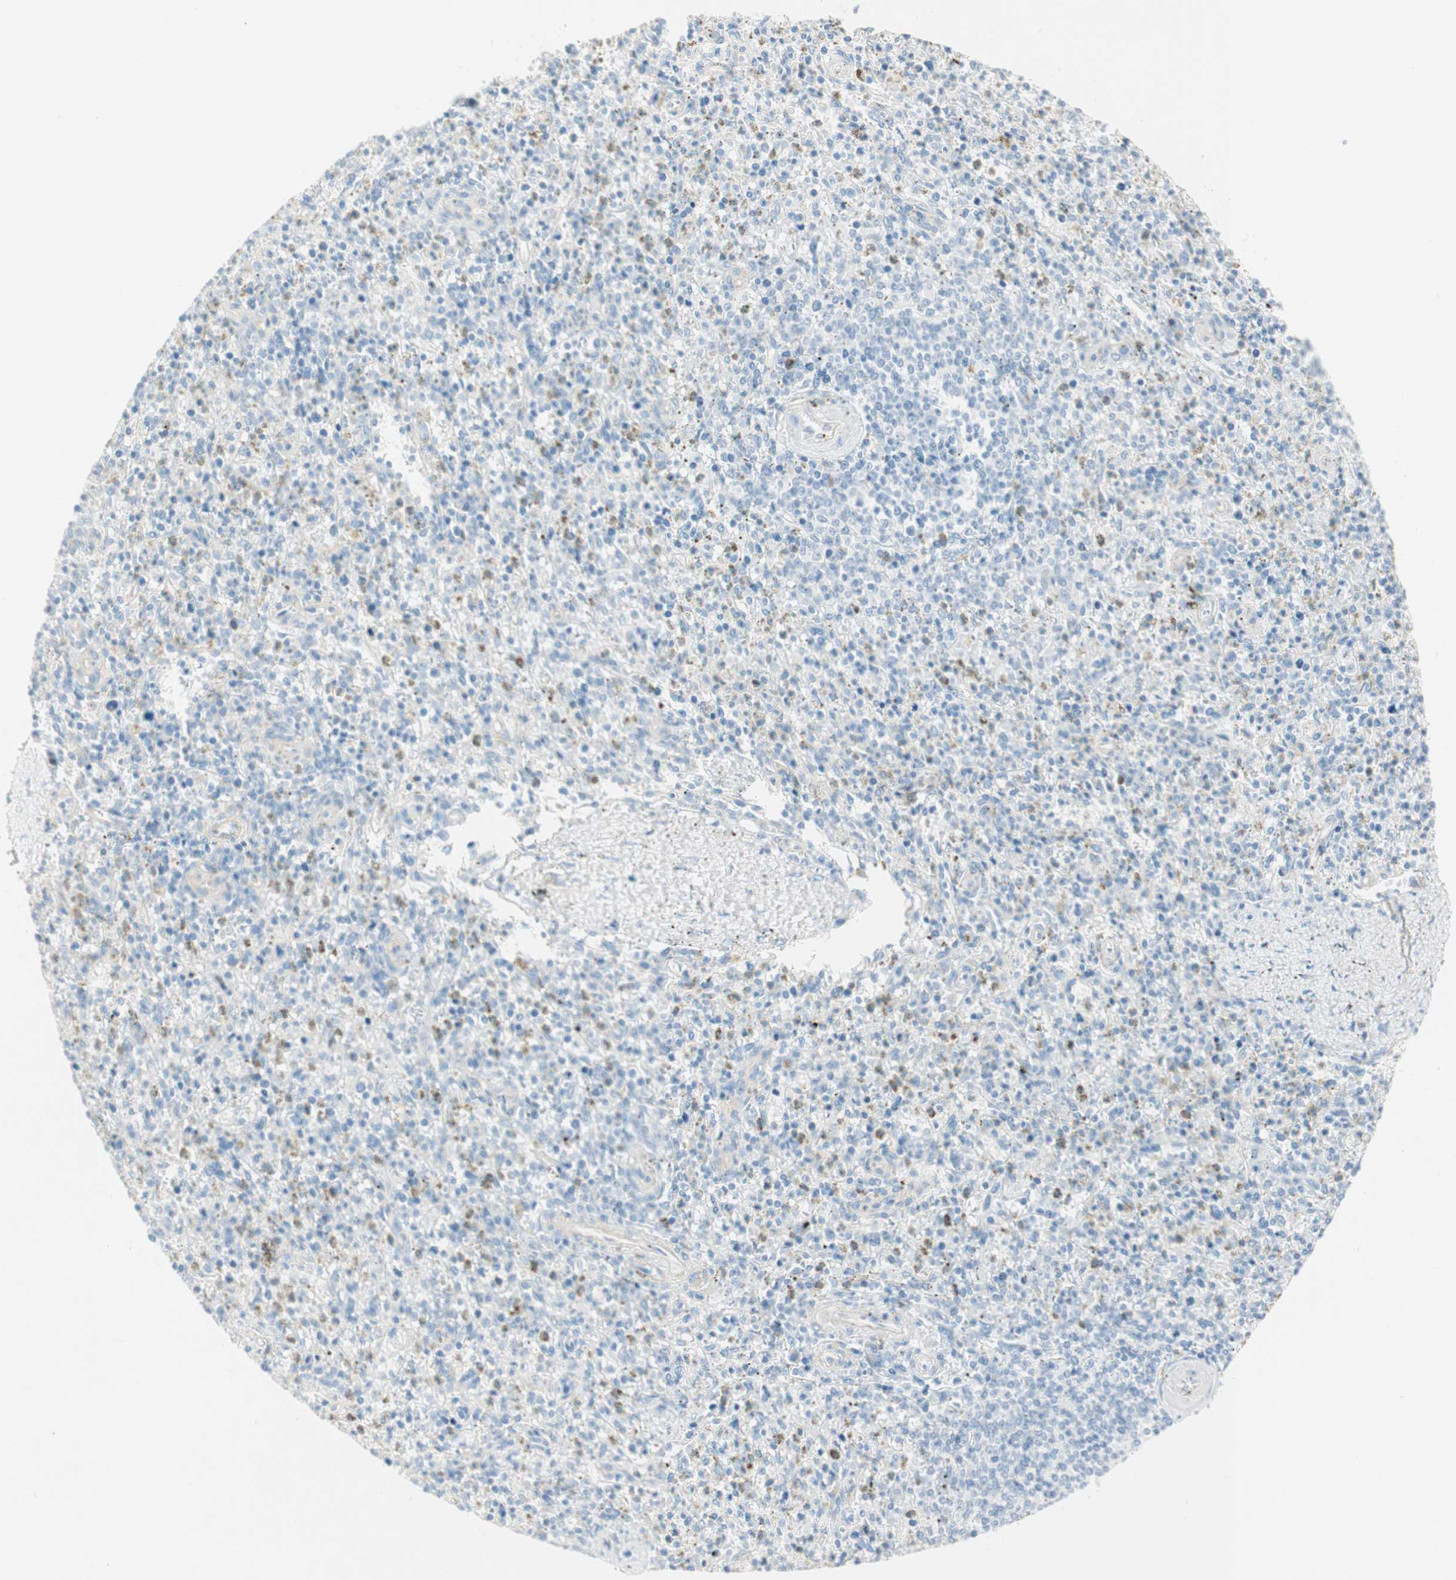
{"staining": {"intensity": "negative", "quantity": "none", "location": "none"}, "tissue": "spleen", "cell_type": "Cells in red pulp", "image_type": "normal", "snomed": [{"axis": "morphology", "description": "Normal tissue, NOS"}, {"axis": "topography", "description": "Spleen"}], "caption": "Human spleen stained for a protein using immunohistochemistry reveals no expression in cells in red pulp.", "gene": "CDK3", "patient": {"sex": "male", "age": 72}}